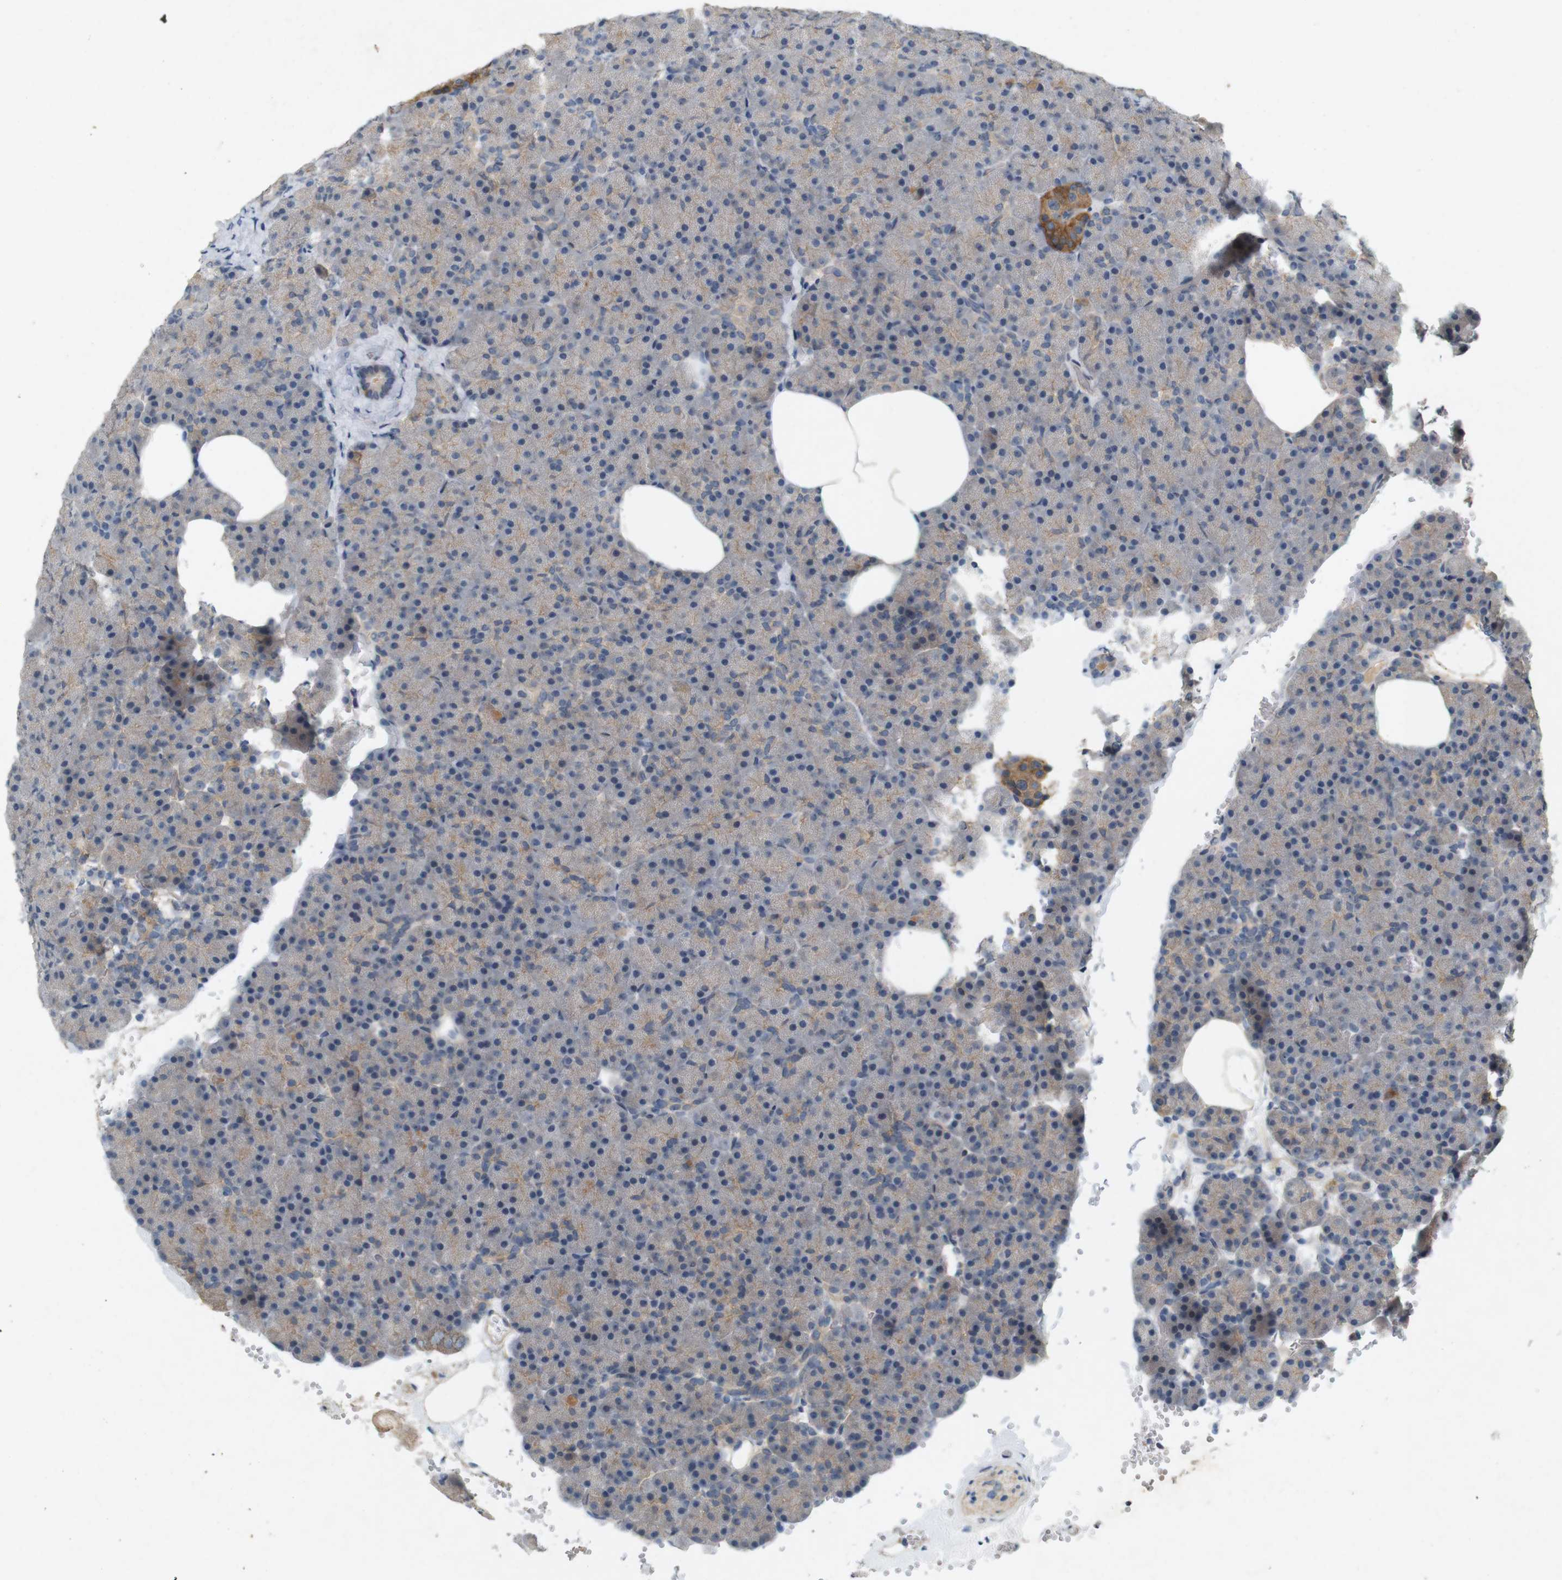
{"staining": {"intensity": "weak", "quantity": ">75%", "location": "cytoplasmic/membranous"}, "tissue": "pancreas", "cell_type": "Exocrine glandular cells", "image_type": "normal", "snomed": [{"axis": "morphology", "description": "Normal tissue, NOS"}, {"axis": "topography", "description": "Pancreas"}], "caption": "Exocrine glandular cells show low levels of weak cytoplasmic/membranous positivity in approximately >75% of cells in unremarkable pancreas.", "gene": "PVR", "patient": {"sex": "female", "age": 35}}